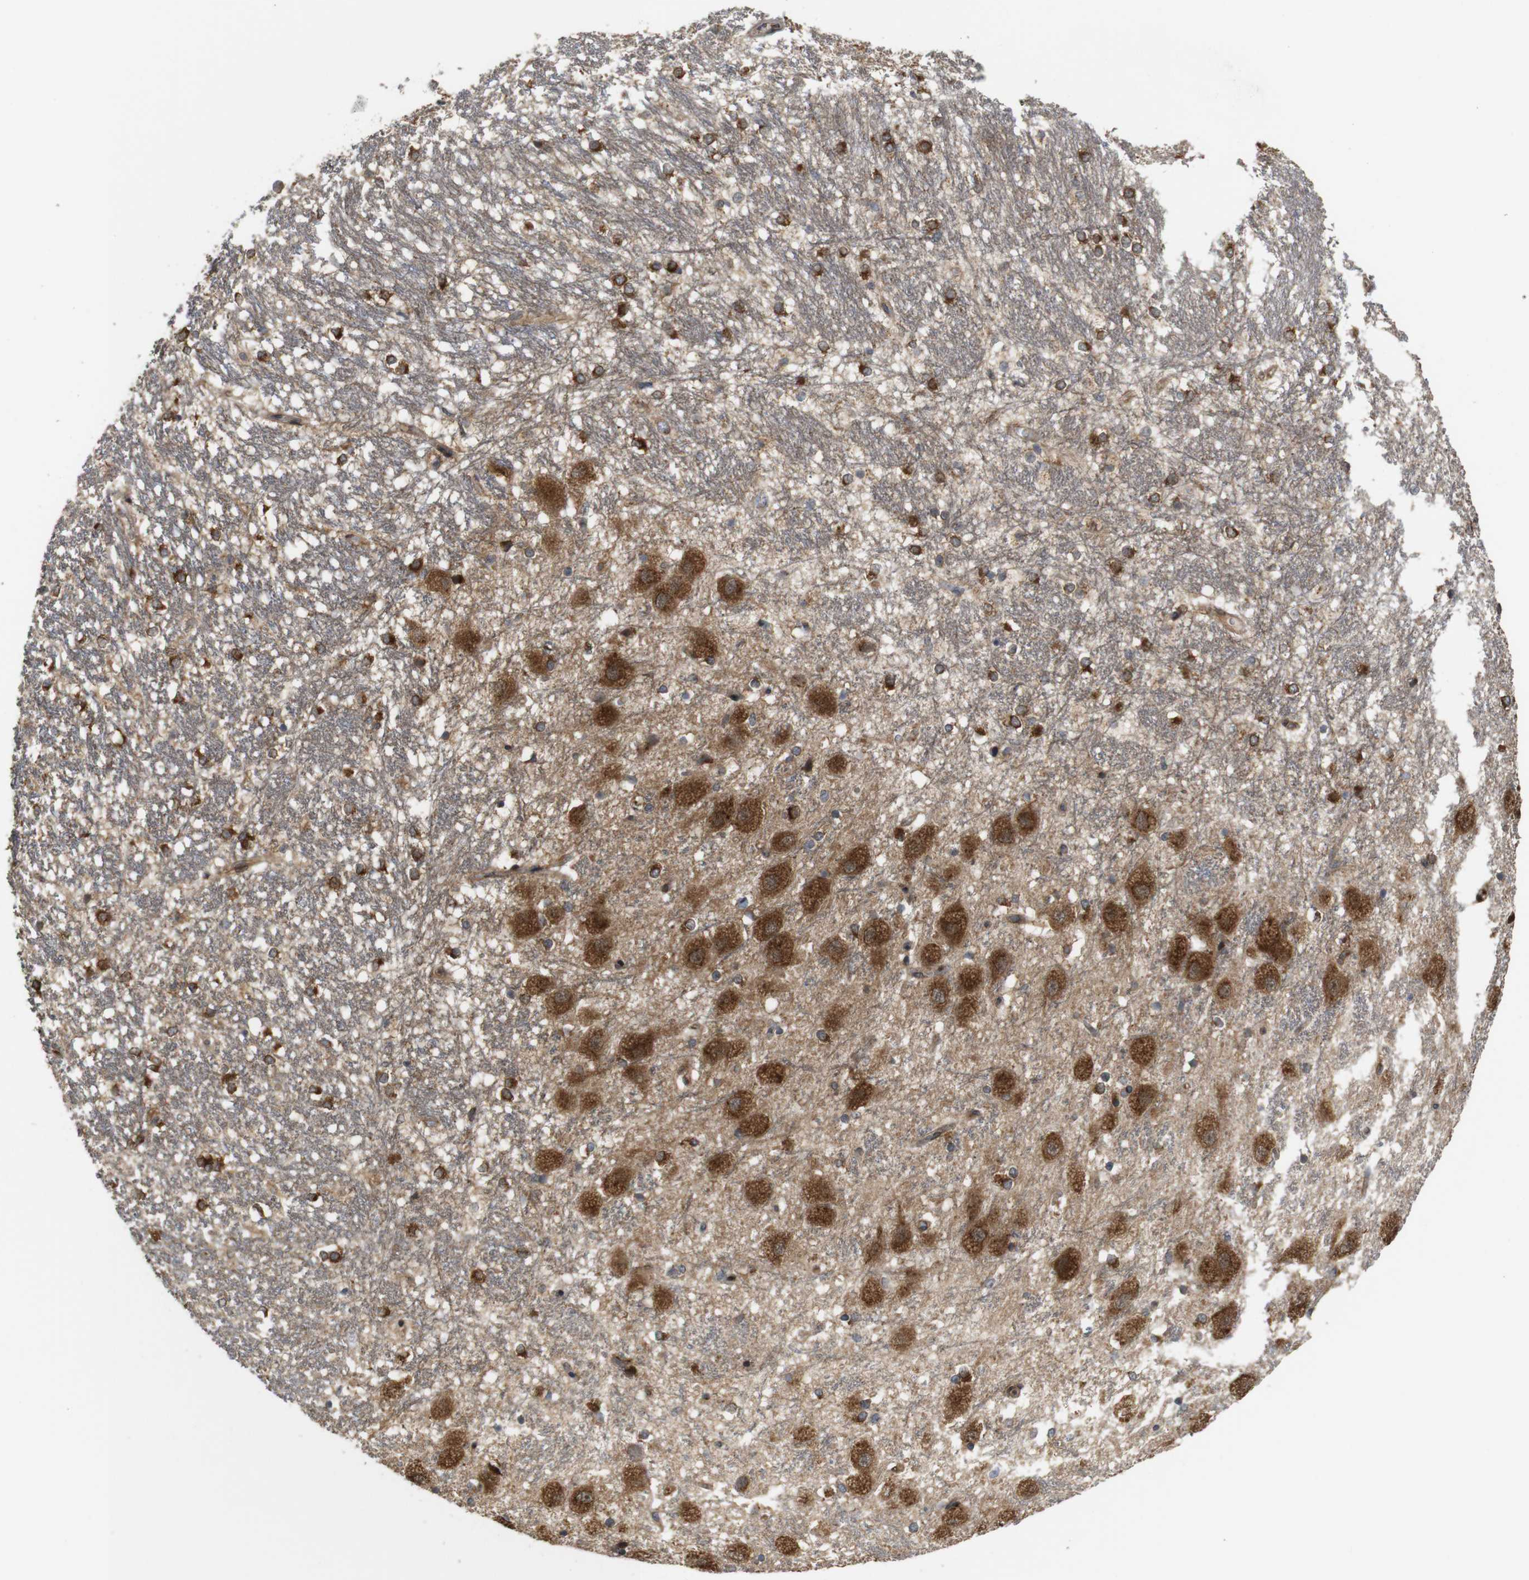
{"staining": {"intensity": "moderate", "quantity": "25%-75%", "location": "cytoplasmic/membranous"}, "tissue": "hippocampus", "cell_type": "Glial cells", "image_type": "normal", "snomed": [{"axis": "morphology", "description": "Normal tissue, NOS"}, {"axis": "topography", "description": "Hippocampus"}], "caption": "Immunohistochemical staining of normal hippocampus exhibits moderate cytoplasmic/membranous protein expression in about 25%-75% of glial cells. Nuclei are stained in blue.", "gene": "EFCAB14", "patient": {"sex": "female", "age": 19}}